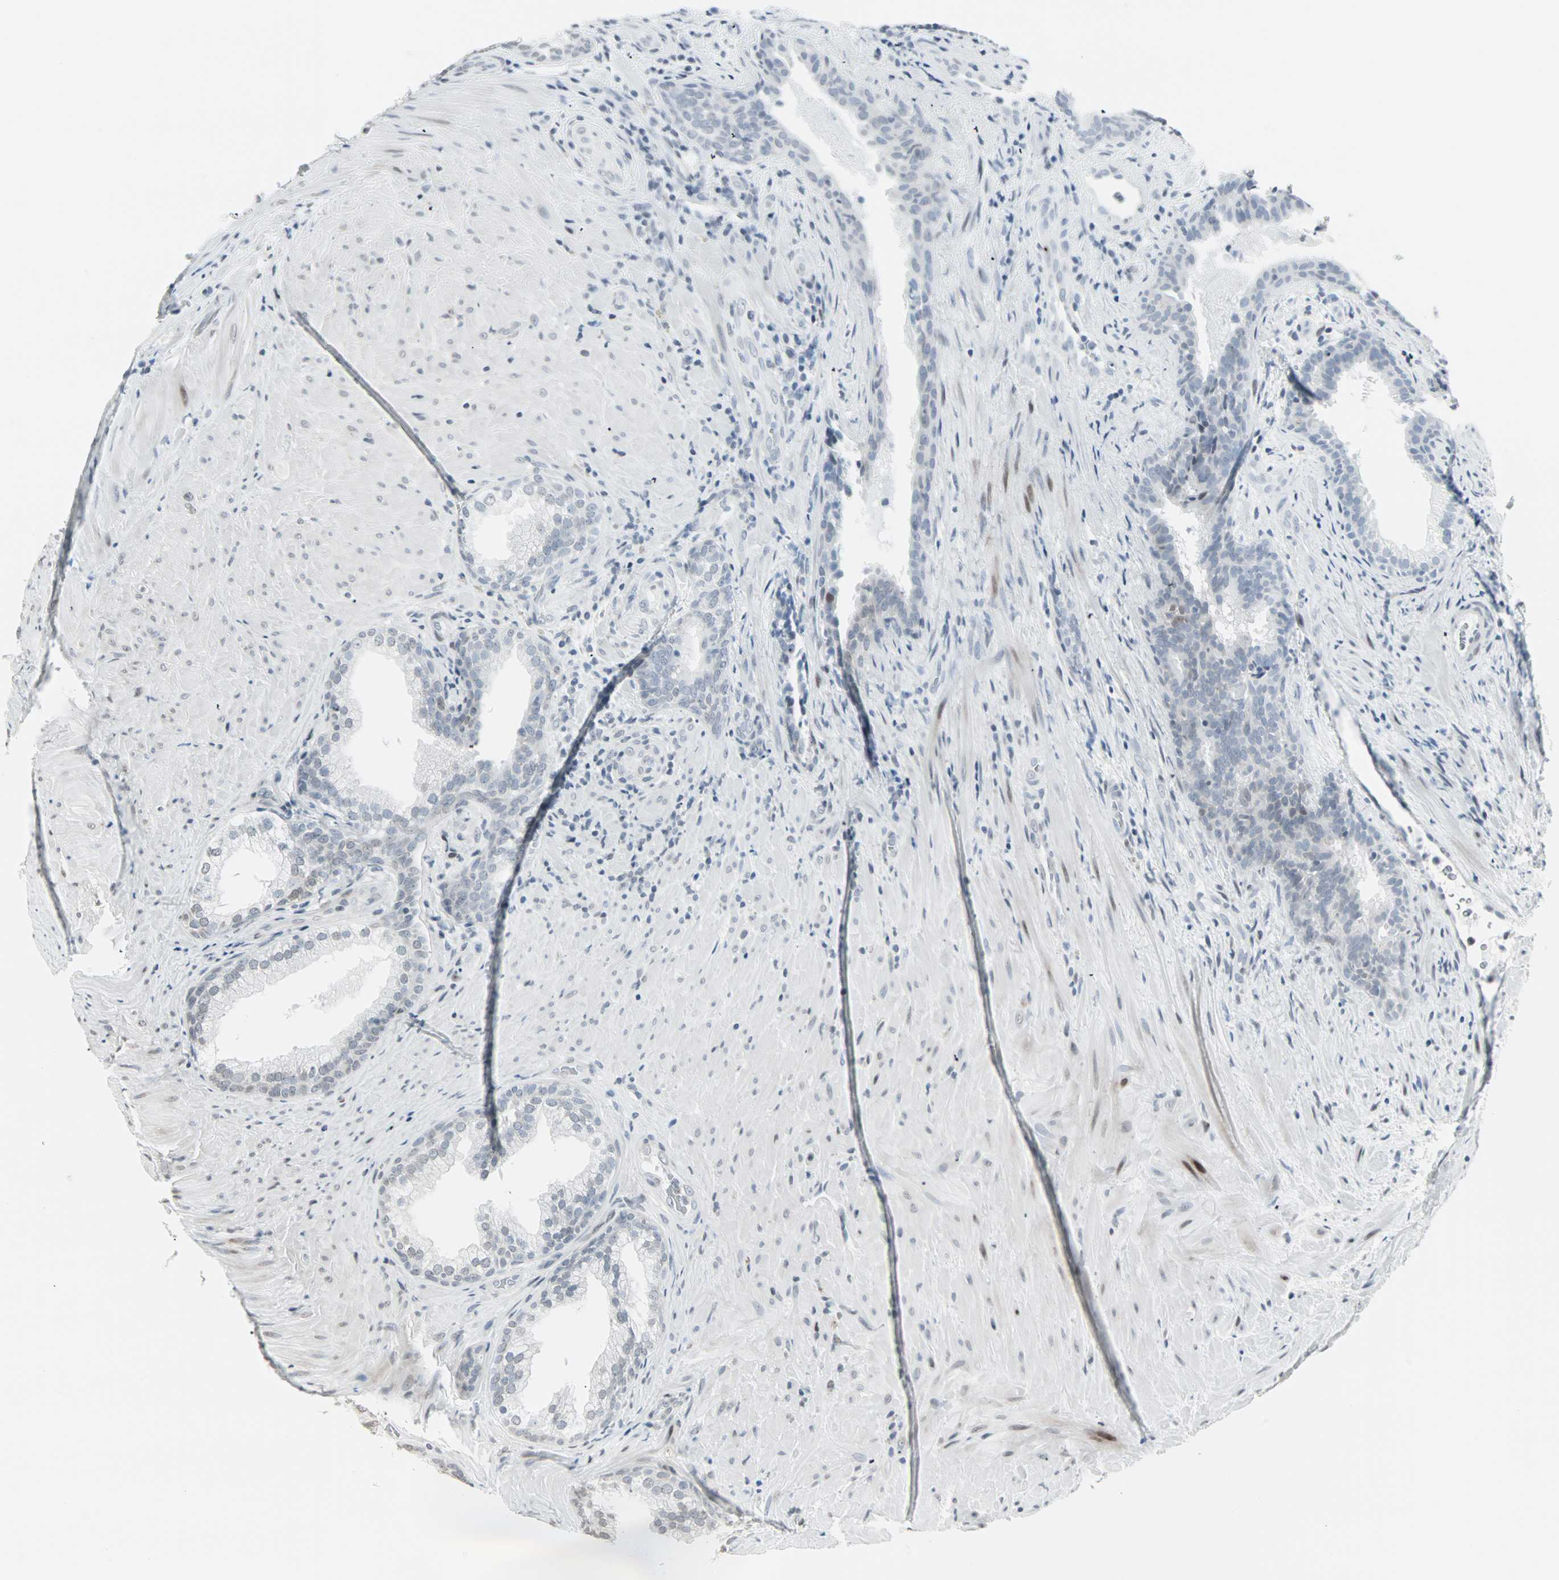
{"staining": {"intensity": "strong", "quantity": "<25%", "location": "cytoplasmic/membranous,nuclear"}, "tissue": "prostate", "cell_type": "Glandular cells", "image_type": "normal", "snomed": [{"axis": "morphology", "description": "Normal tissue, NOS"}, {"axis": "topography", "description": "Prostate"}], "caption": "The histopathology image exhibits a brown stain indicating the presence of a protein in the cytoplasmic/membranous,nuclear of glandular cells in prostate.", "gene": "CBLC", "patient": {"sex": "male", "age": 76}}